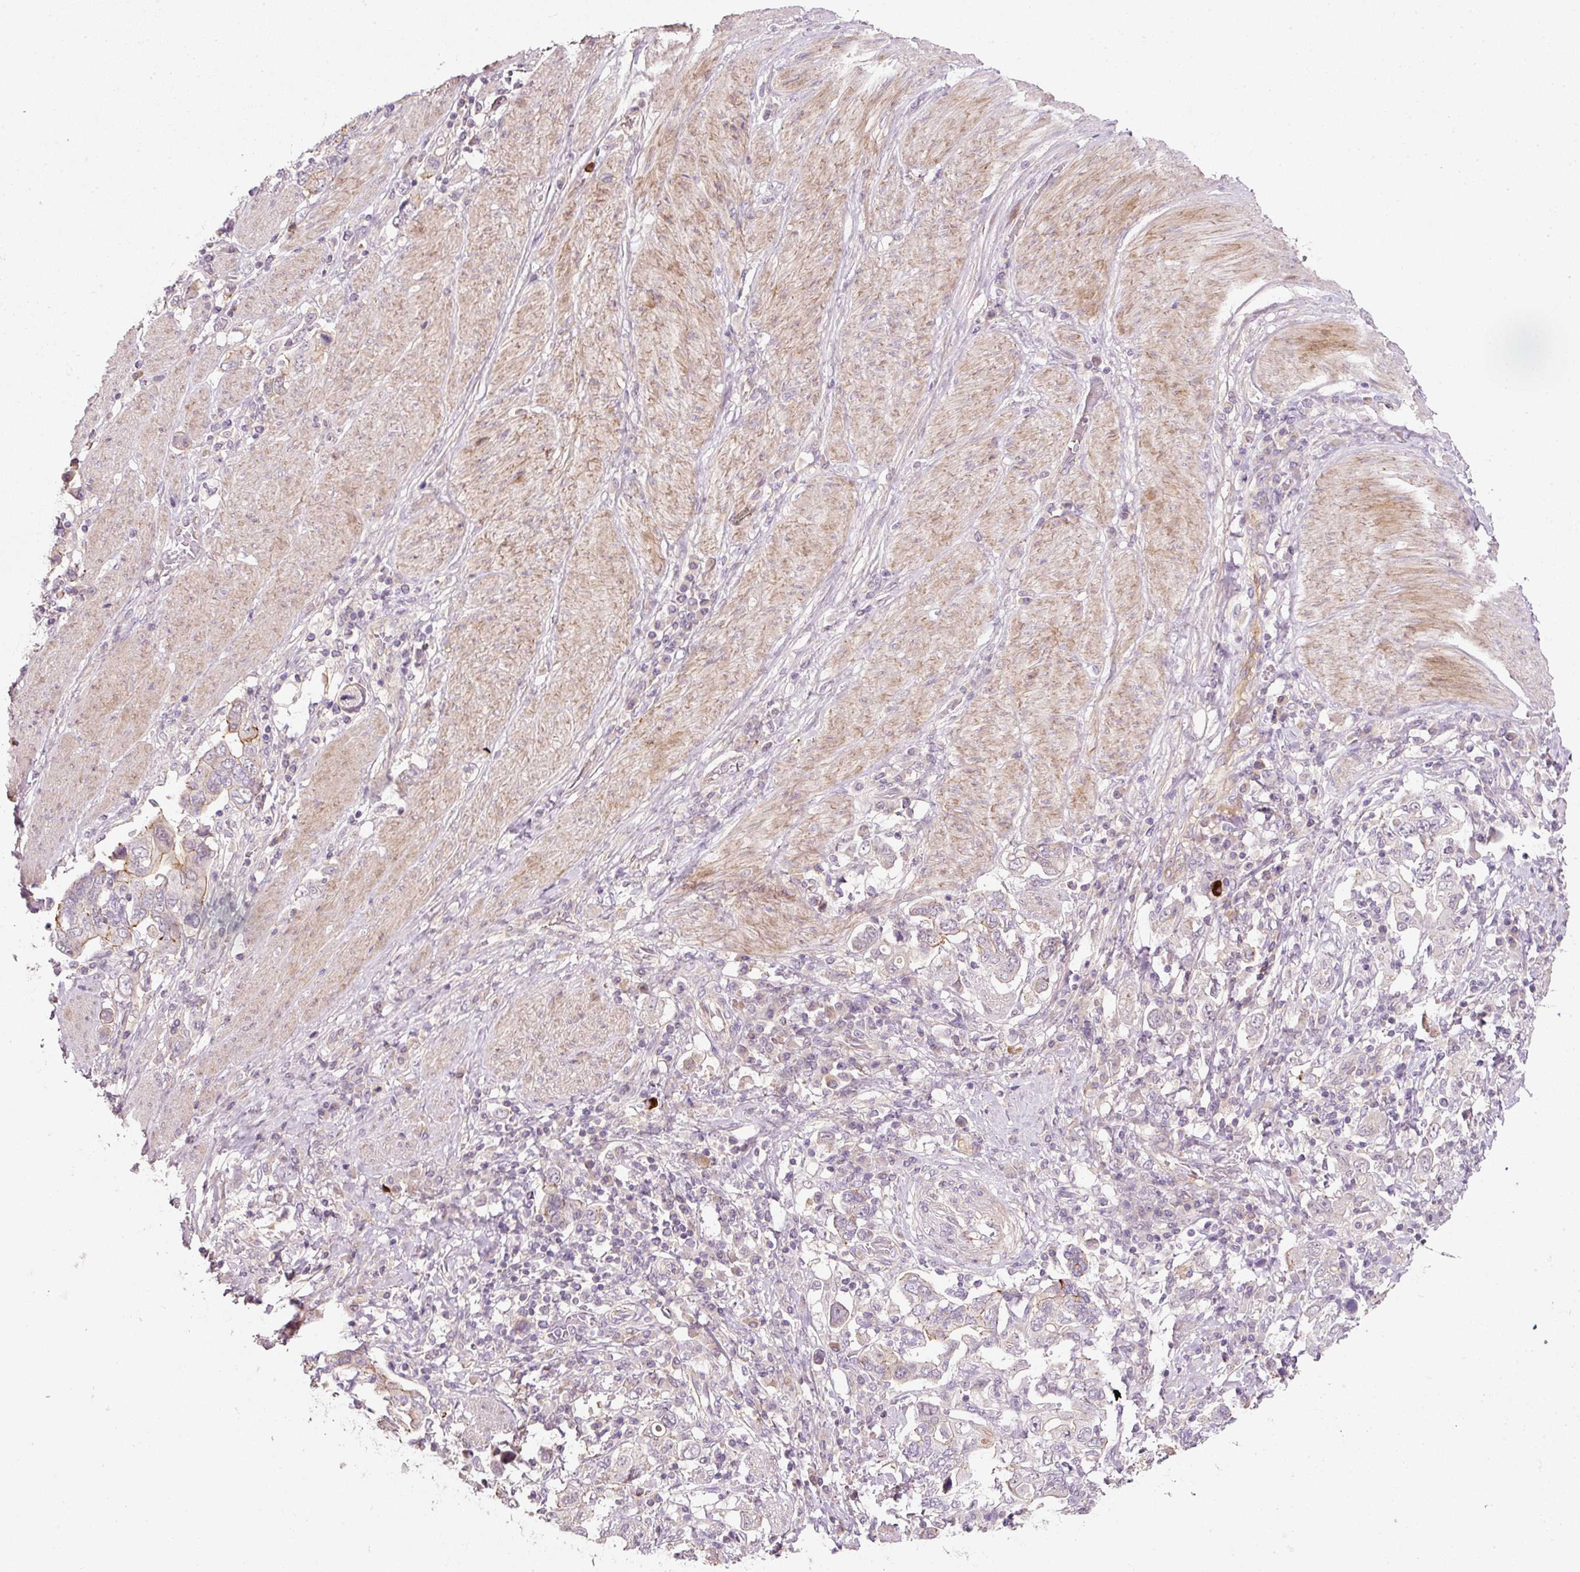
{"staining": {"intensity": "negative", "quantity": "none", "location": "none"}, "tissue": "stomach cancer", "cell_type": "Tumor cells", "image_type": "cancer", "snomed": [{"axis": "morphology", "description": "Adenocarcinoma, NOS"}, {"axis": "topography", "description": "Stomach, upper"}, {"axis": "topography", "description": "Stomach"}], "caption": "There is no significant positivity in tumor cells of stomach cancer. The staining was performed using DAB to visualize the protein expression in brown, while the nuclei were stained in blue with hematoxylin (Magnification: 20x).", "gene": "TIRAP", "patient": {"sex": "male", "age": 62}}